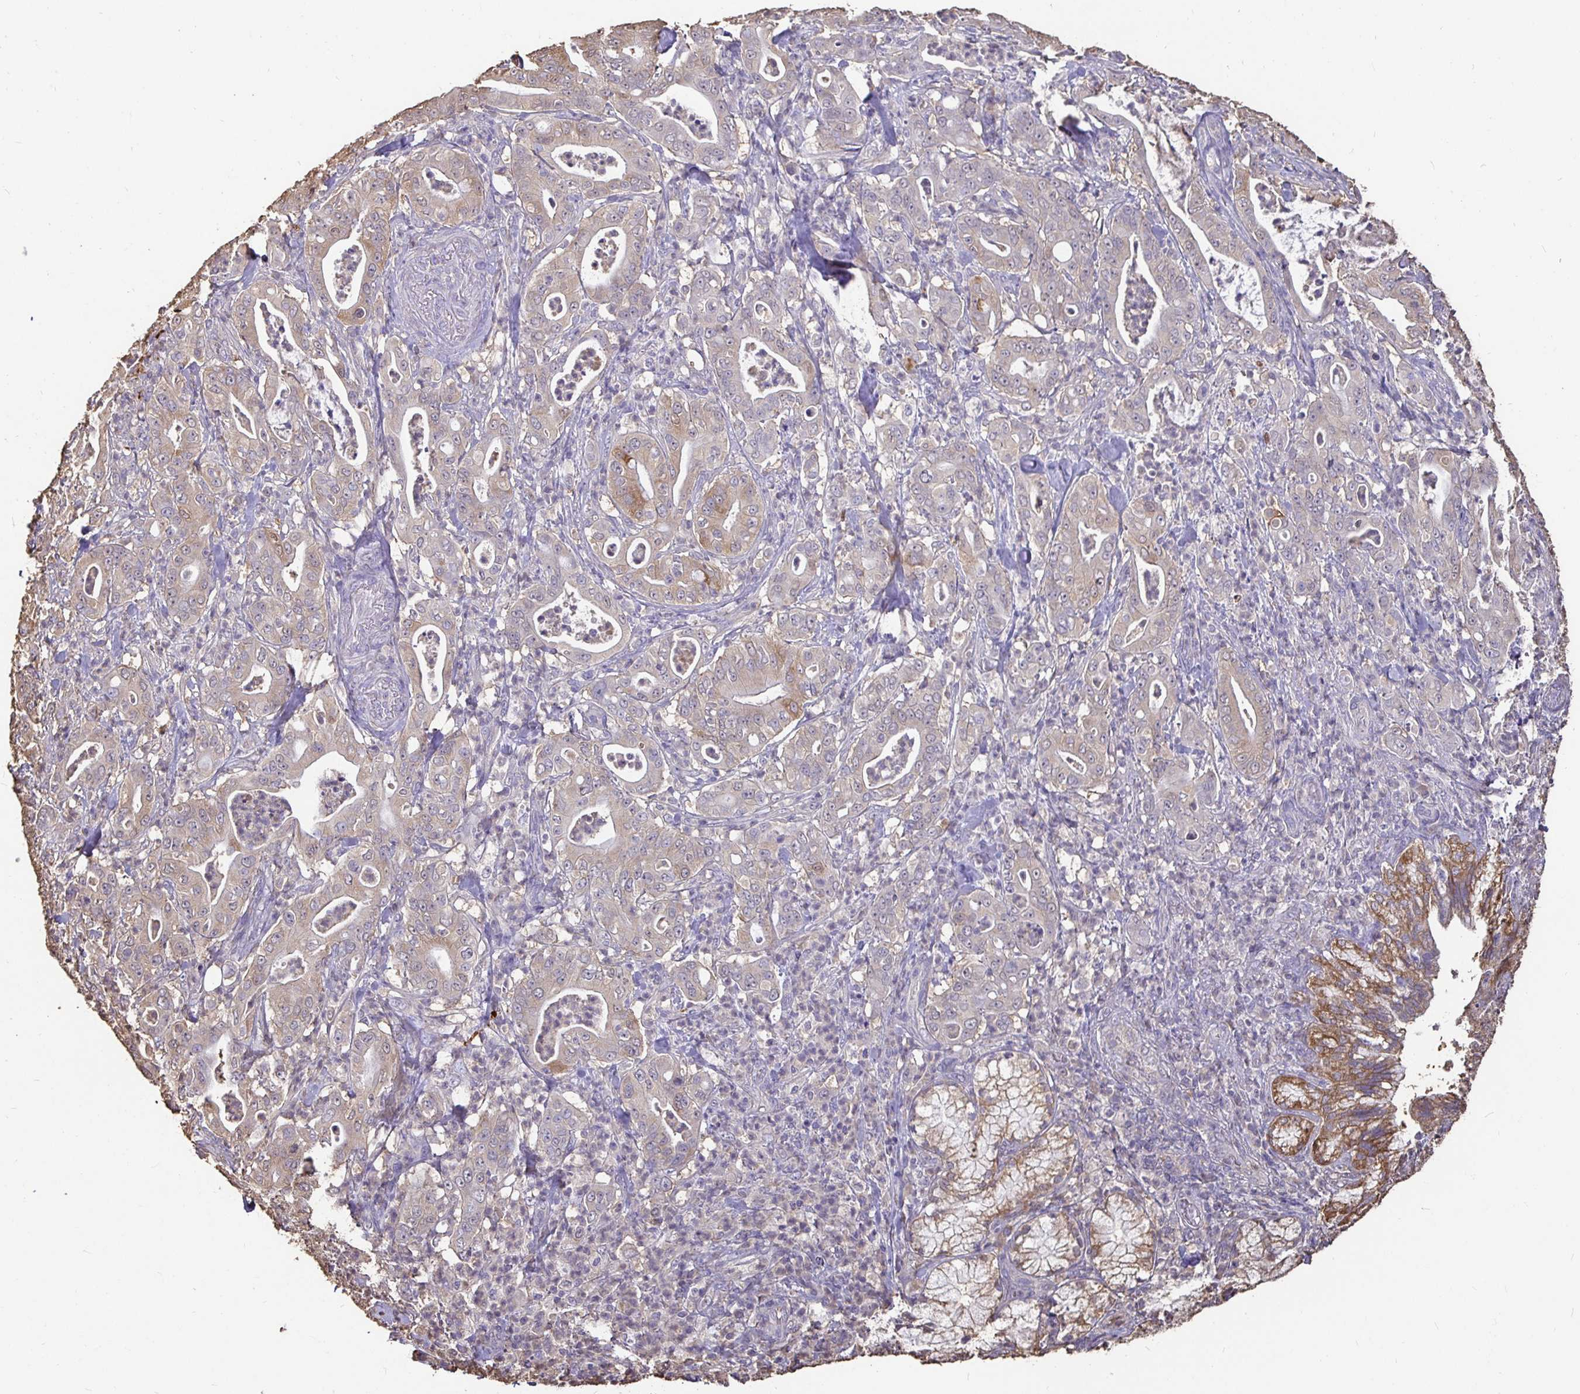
{"staining": {"intensity": "weak", "quantity": "25%-75%", "location": "cytoplasmic/membranous"}, "tissue": "pancreatic cancer", "cell_type": "Tumor cells", "image_type": "cancer", "snomed": [{"axis": "morphology", "description": "Adenocarcinoma, NOS"}, {"axis": "topography", "description": "Pancreas"}], "caption": "This is a micrograph of IHC staining of pancreatic cancer, which shows weak positivity in the cytoplasmic/membranous of tumor cells.", "gene": "MAPK8IP3", "patient": {"sex": "male", "age": 71}}